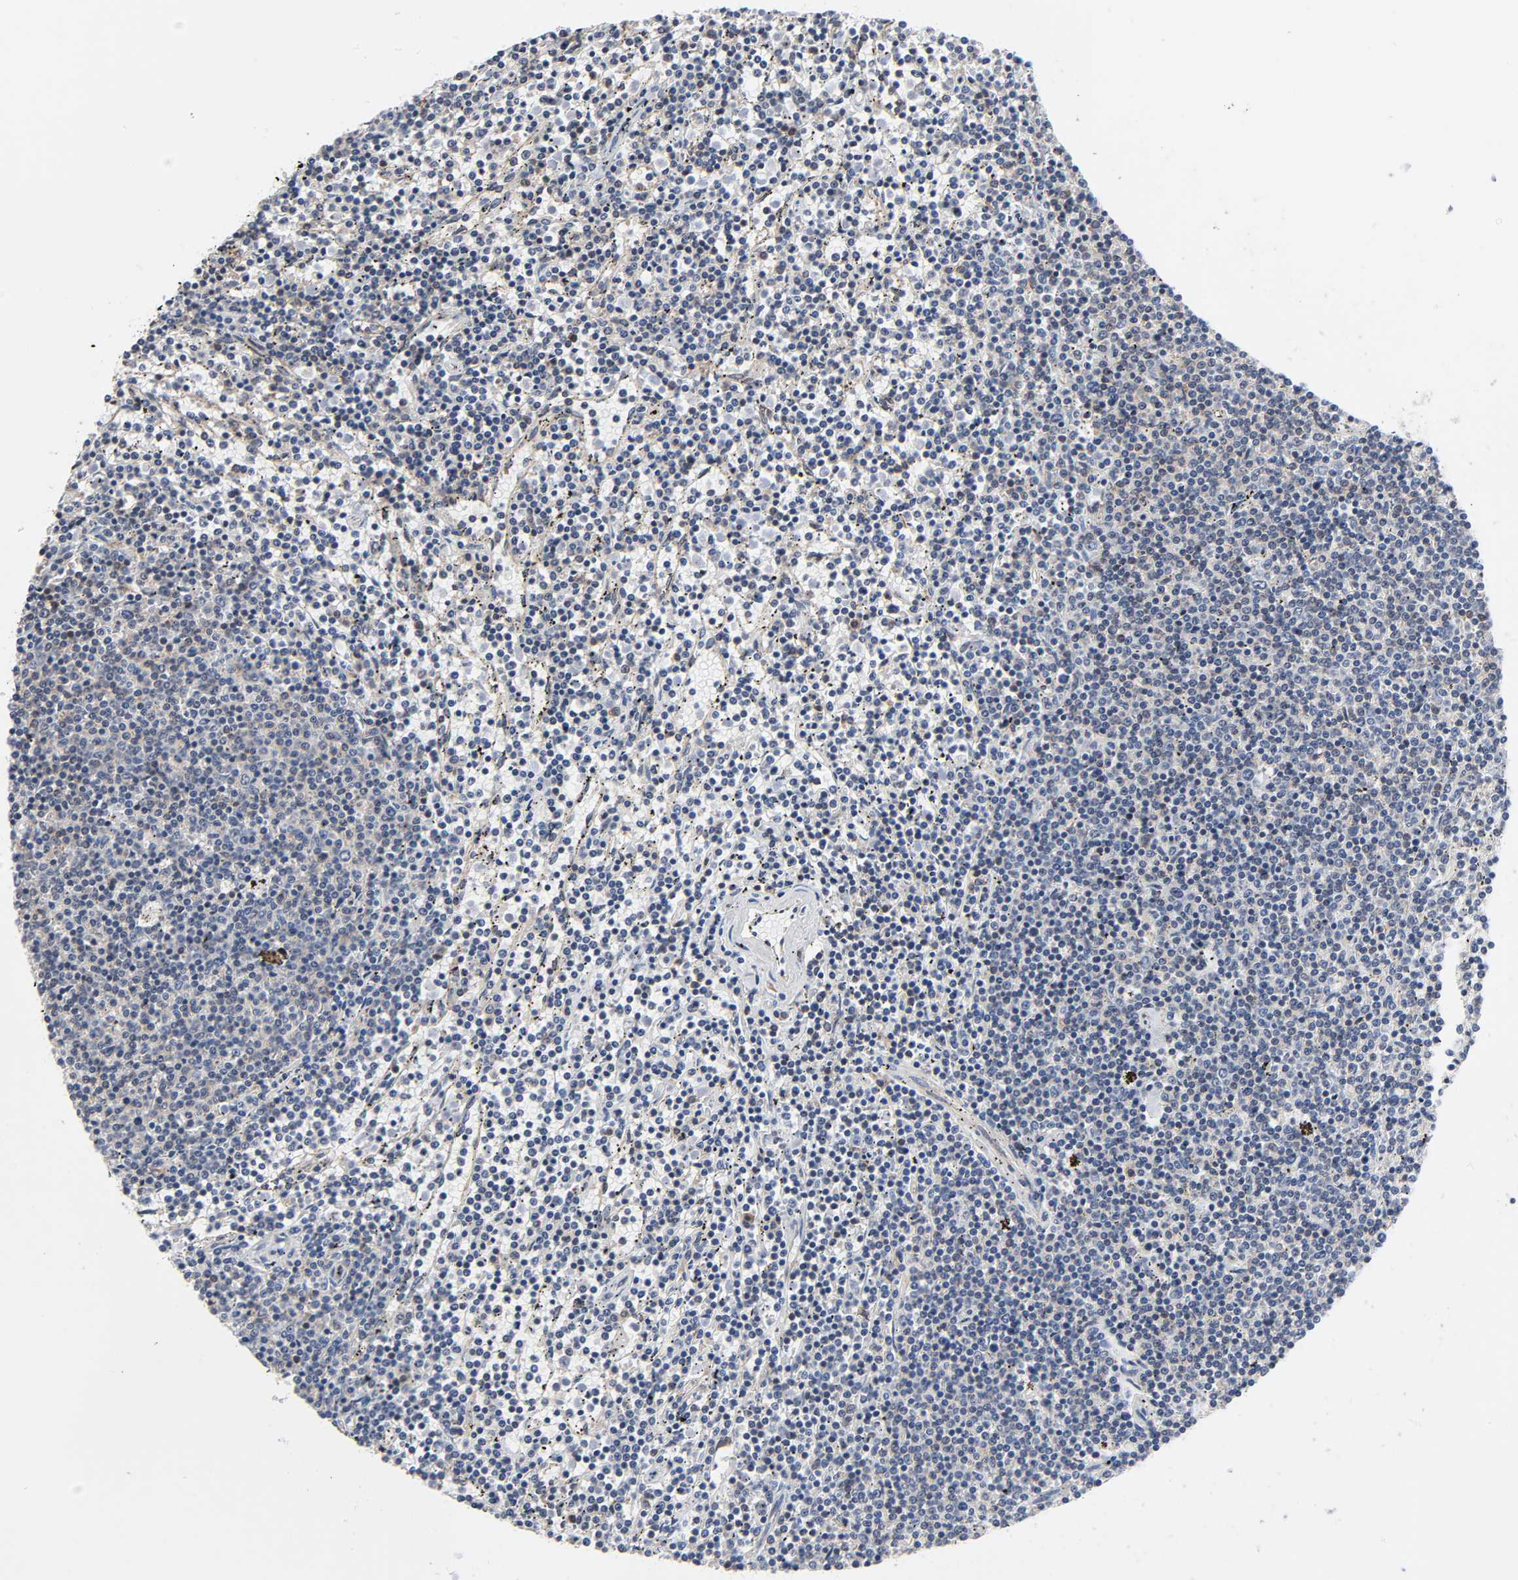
{"staining": {"intensity": "weak", "quantity": "<25%", "location": "cytoplasmic/membranous,nuclear"}, "tissue": "lymphoma", "cell_type": "Tumor cells", "image_type": "cancer", "snomed": [{"axis": "morphology", "description": "Malignant lymphoma, non-Hodgkin's type, Low grade"}, {"axis": "topography", "description": "Spleen"}], "caption": "High magnification brightfield microscopy of malignant lymphoma, non-Hodgkin's type (low-grade) stained with DAB (brown) and counterstained with hematoxylin (blue): tumor cells show no significant expression.", "gene": "DDX10", "patient": {"sex": "female", "age": 50}}